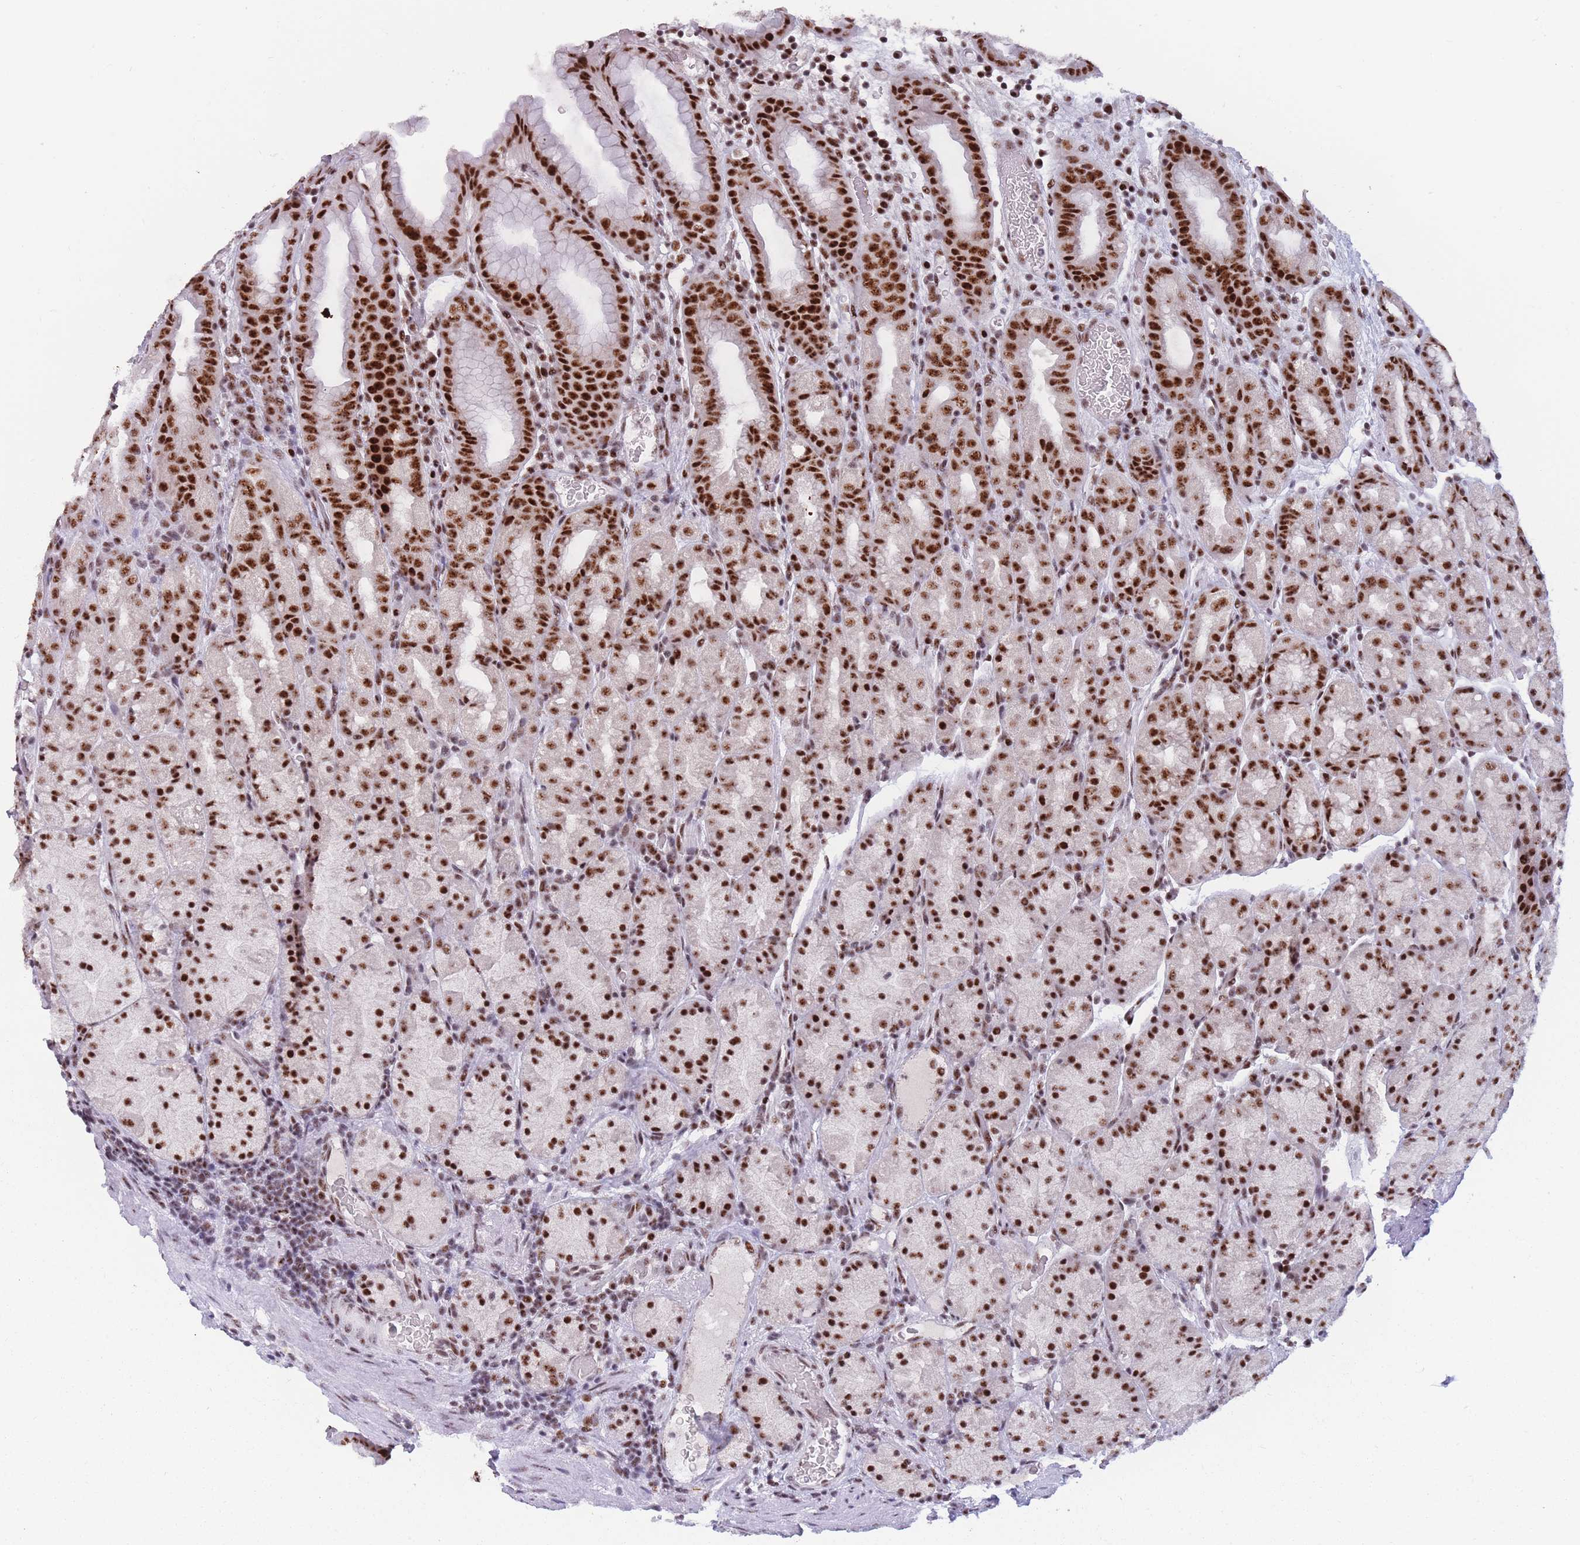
{"staining": {"intensity": "strong", "quantity": ">75%", "location": "nuclear"}, "tissue": "stomach", "cell_type": "Glandular cells", "image_type": "normal", "snomed": [{"axis": "morphology", "description": "Normal tissue, NOS"}, {"axis": "topography", "description": "Stomach, upper"}, {"axis": "topography", "description": "Stomach, lower"}, {"axis": "topography", "description": "Small intestine"}], "caption": "Stomach stained for a protein (brown) shows strong nuclear positive expression in about >75% of glandular cells.", "gene": "TMEM35B", "patient": {"sex": "male", "age": 68}}